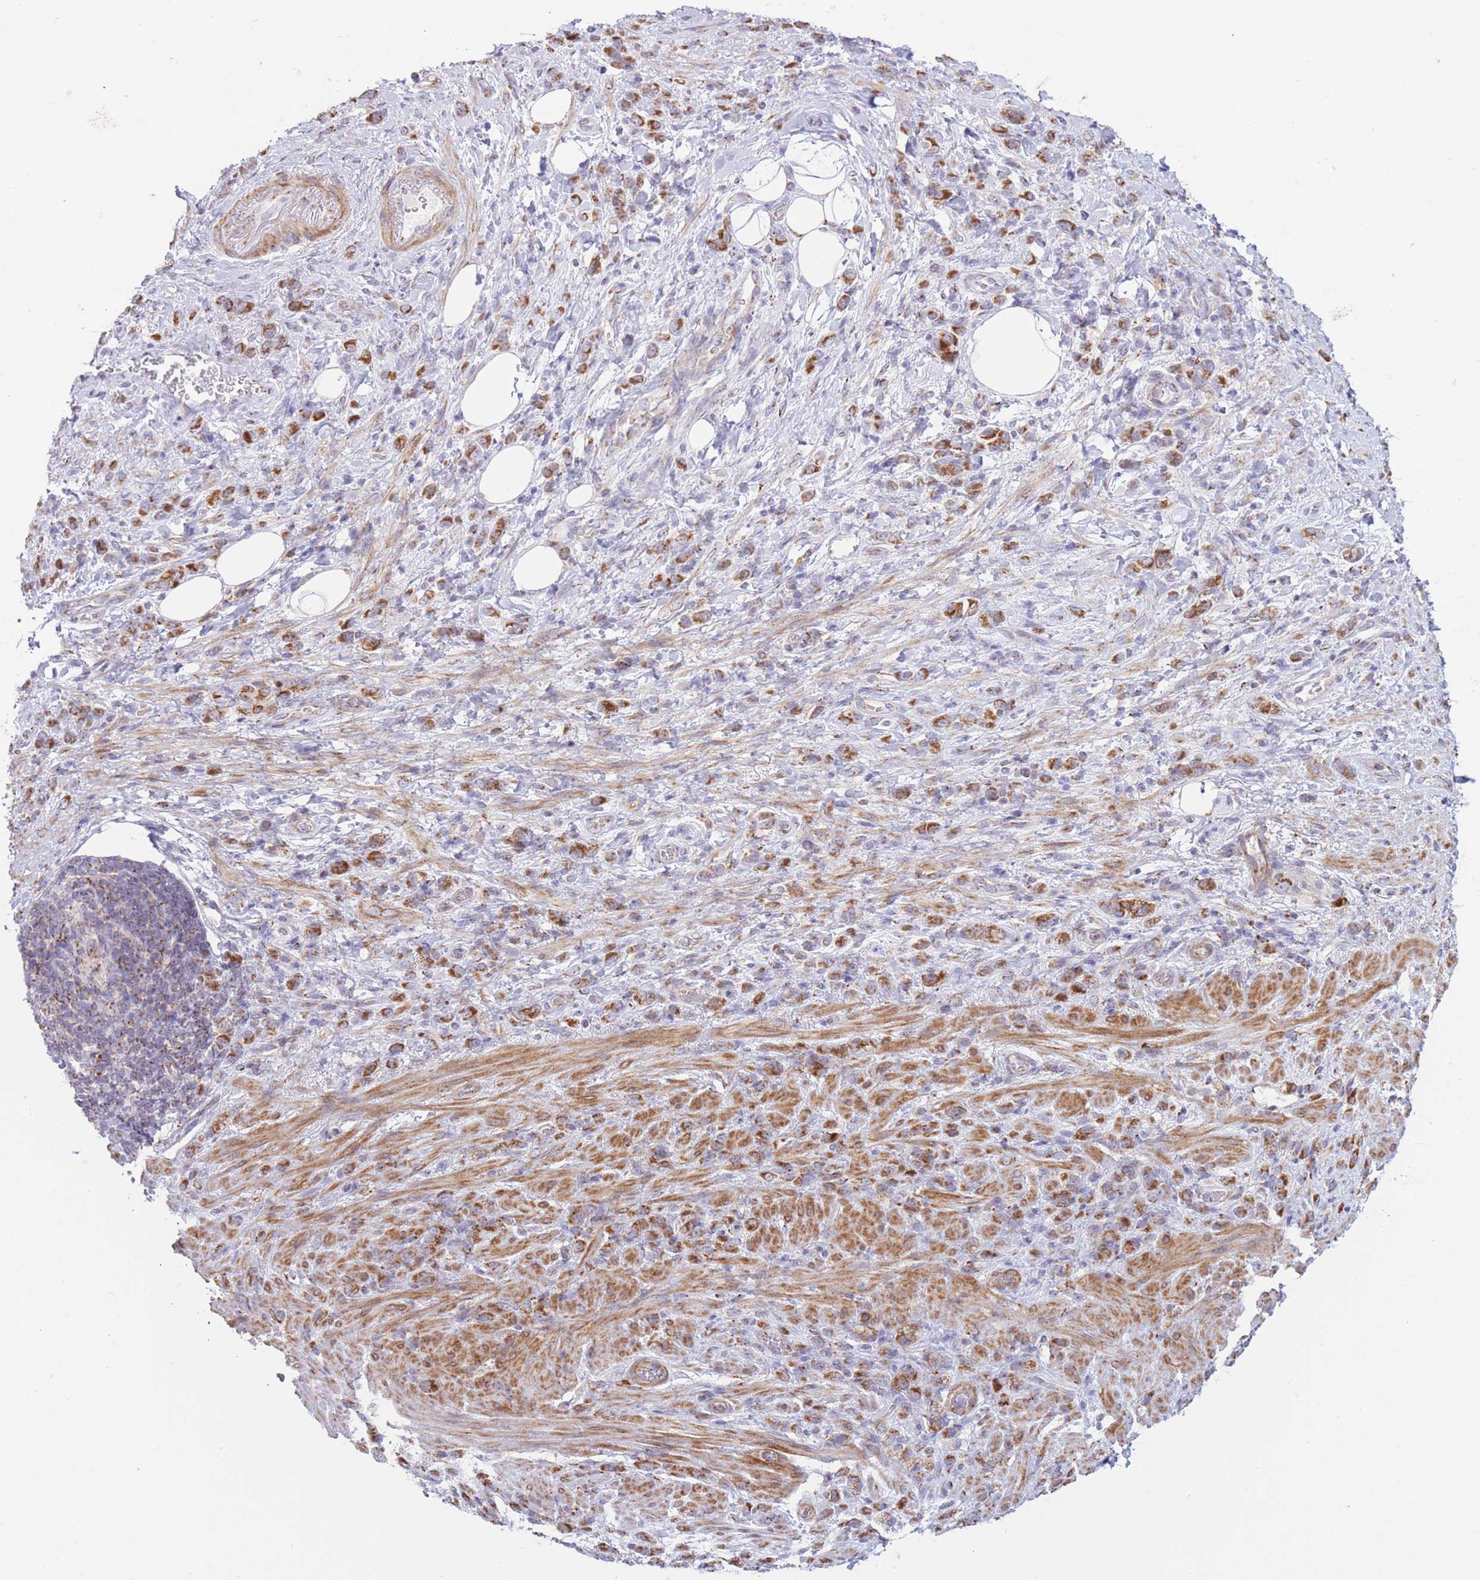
{"staining": {"intensity": "strong", "quantity": ">75%", "location": "cytoplasmic/membranous"}, "tissue": "stomach cancer", "cell_type": "Tumor cells", "image_type": "cancer", "snomed": [{"axis": "morphology", "description": "Adenocarcinoma, NOS"}, {"axis": "topography", "description": "Stomach"}], "caption": "Approximately >75% of tumor cells in stomach cancer exhibit strong cytoplasmic/membranous protein expression as visualized by brown immunohistochemical staining.", "gene": "MPND", "patient": {"sex": "male", "age": 77}}